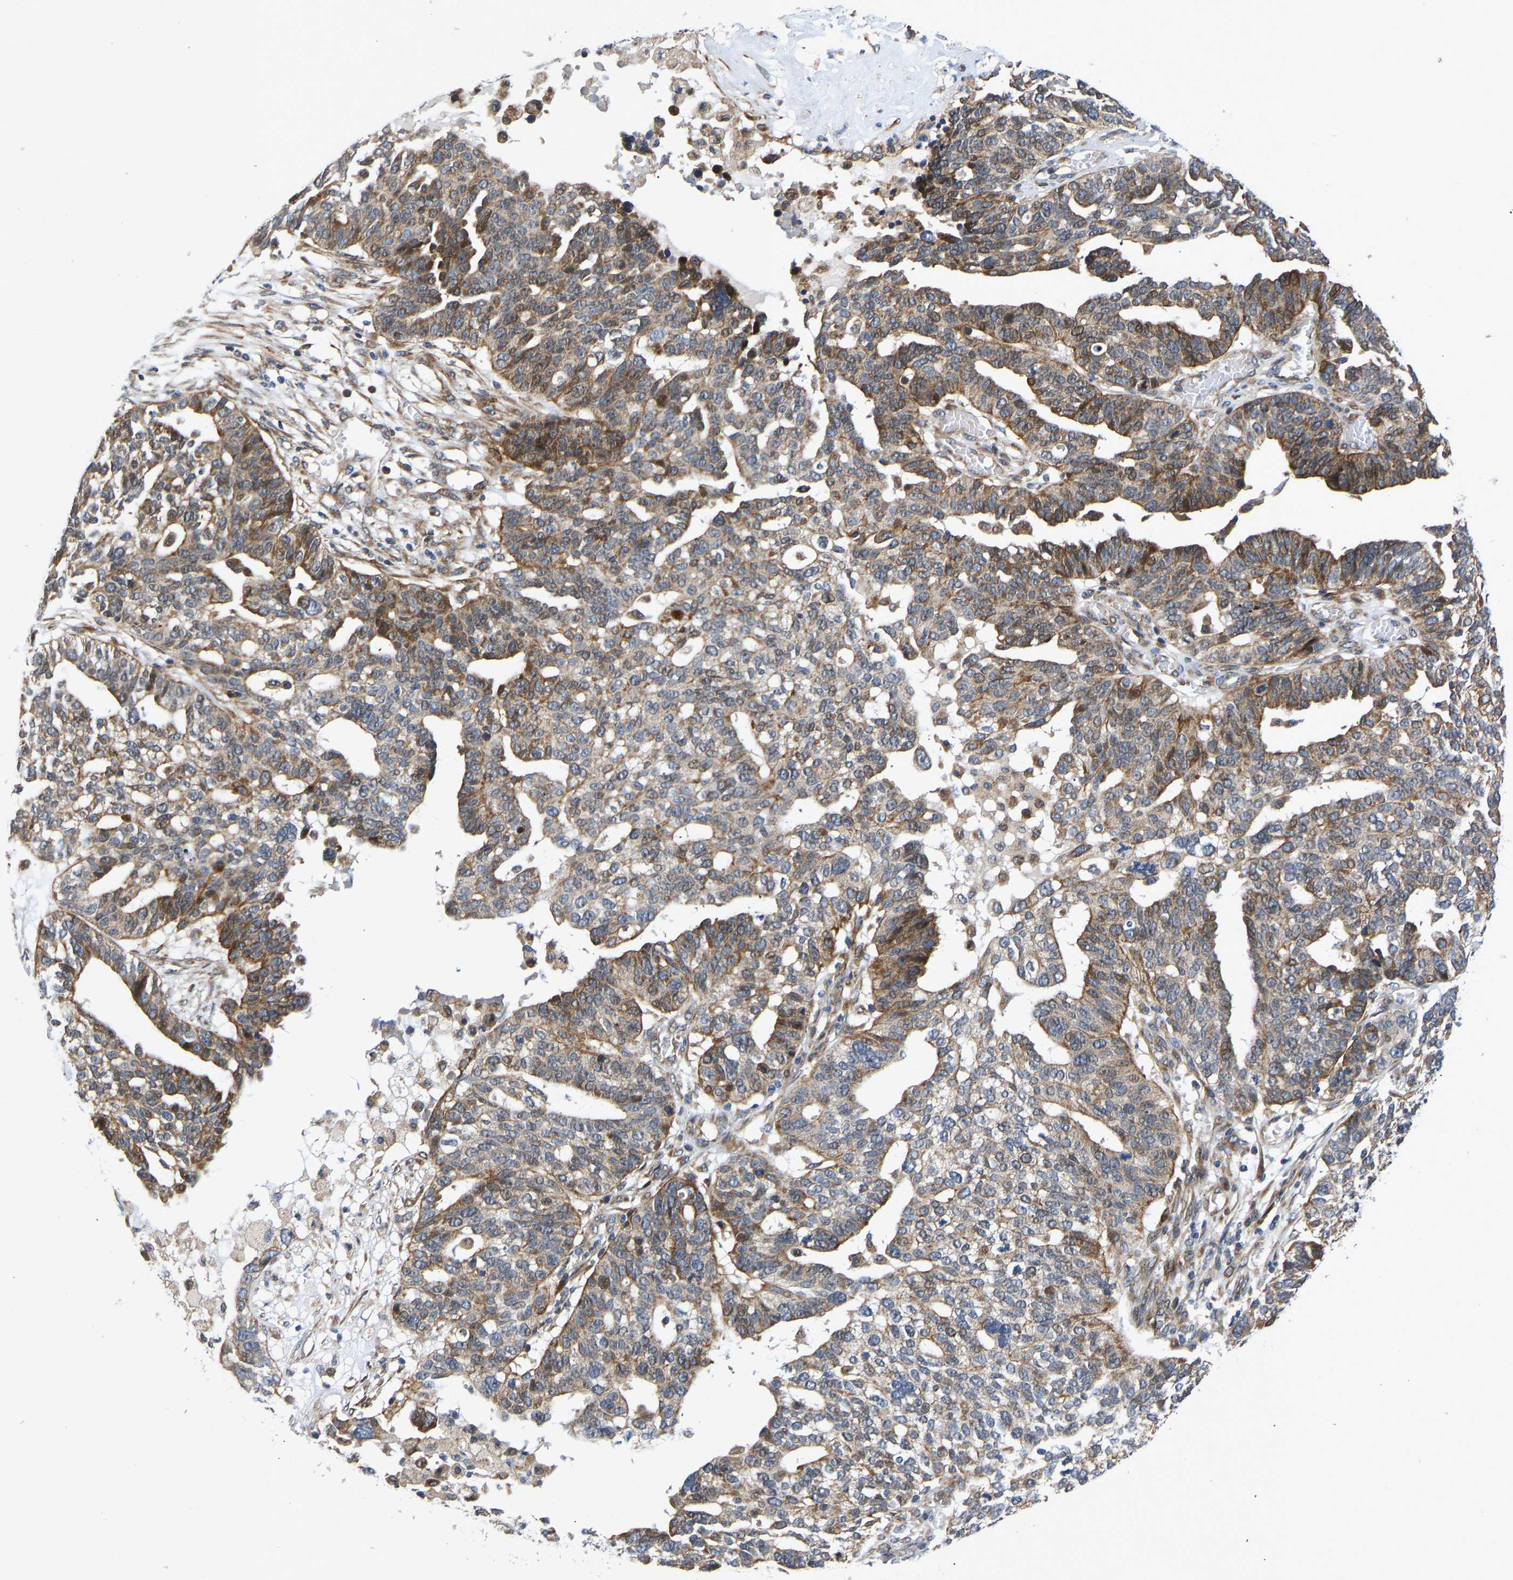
{"staining": {"intensity": "moderate", "quantity": ">75%", "location": "cytoplasmic/membranous"}, "tissue": "ovarian cancer", "cell_type": "Tumor cells", "image_type": "cancer", "snomed": [{"axis": "morphology", "description": "Cystadenocarcinoma, serous, NOS"}, {"axis": "topography", "description": "Ovary"}], "caption": "Protein staining displays moderate cytoplasmic/membranous positivity in about >75% of tumor cells in serous cystadenocarcinoma (ovarian). (brown staining indicates protein expression, while blue staining denotes nuclei).", "gene": "TMEM38B", "patient": {"sex": "female", "age": 59}}